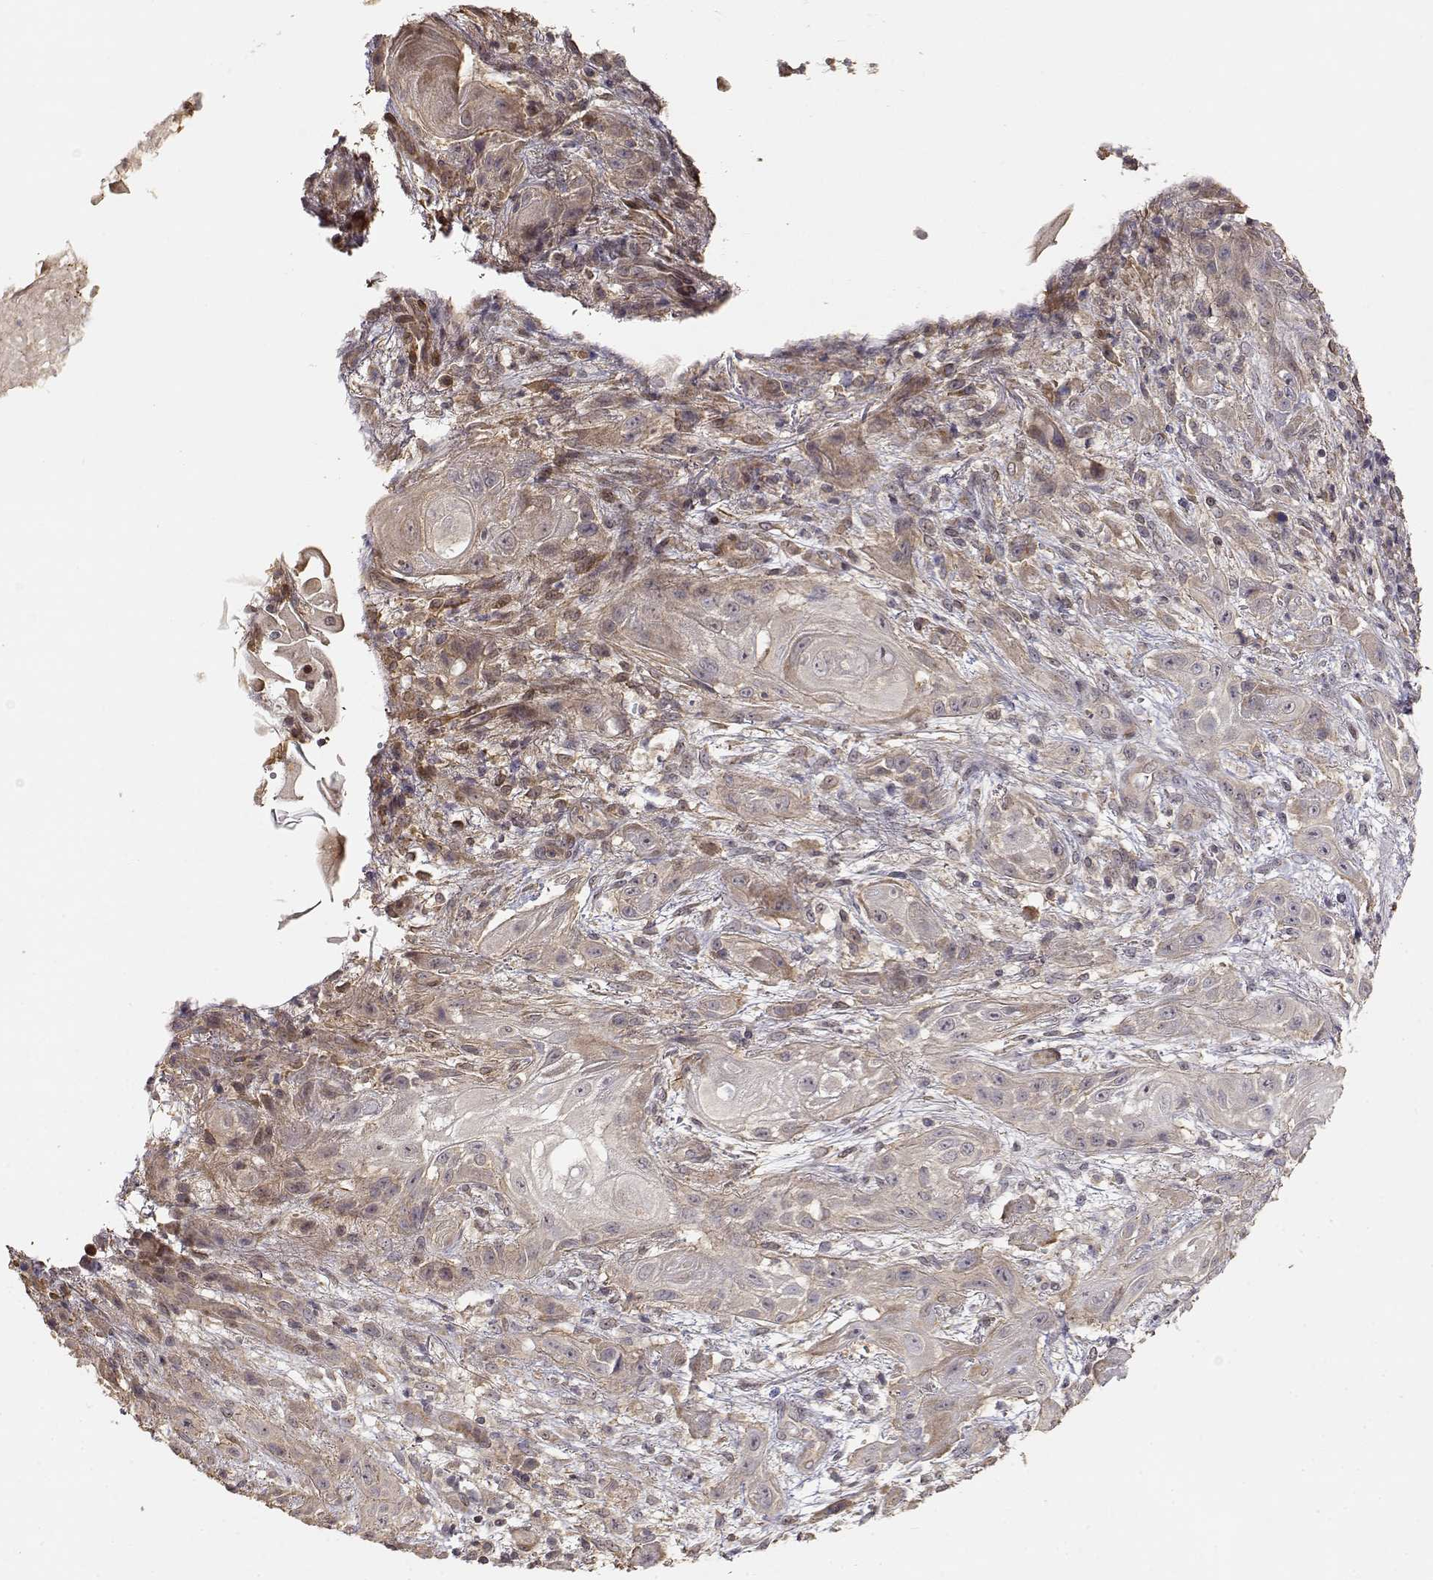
{"staining": {"intensity": "weak", "quantity": "<25%", "location": "cytoplasmic/membranous"}, "tissue": "skin cancer", "cell_type": "Tumor cells", "image_type": "cancer", "snomed": [{"axis": "morphology", "description": "Squamous cell carcinoma, NOS"}, {"axis": "topography", "description": "Skin"}], "caption": "Immunohistochemistry (IHC) photomicrograph of neoplastic tissue: human squamous cell carcinoma (skin) stained with DAB reveals no significant protein expression in tumor cells.", "gene": "PICK1", "patient": {"sex": "male", "age": 62}}